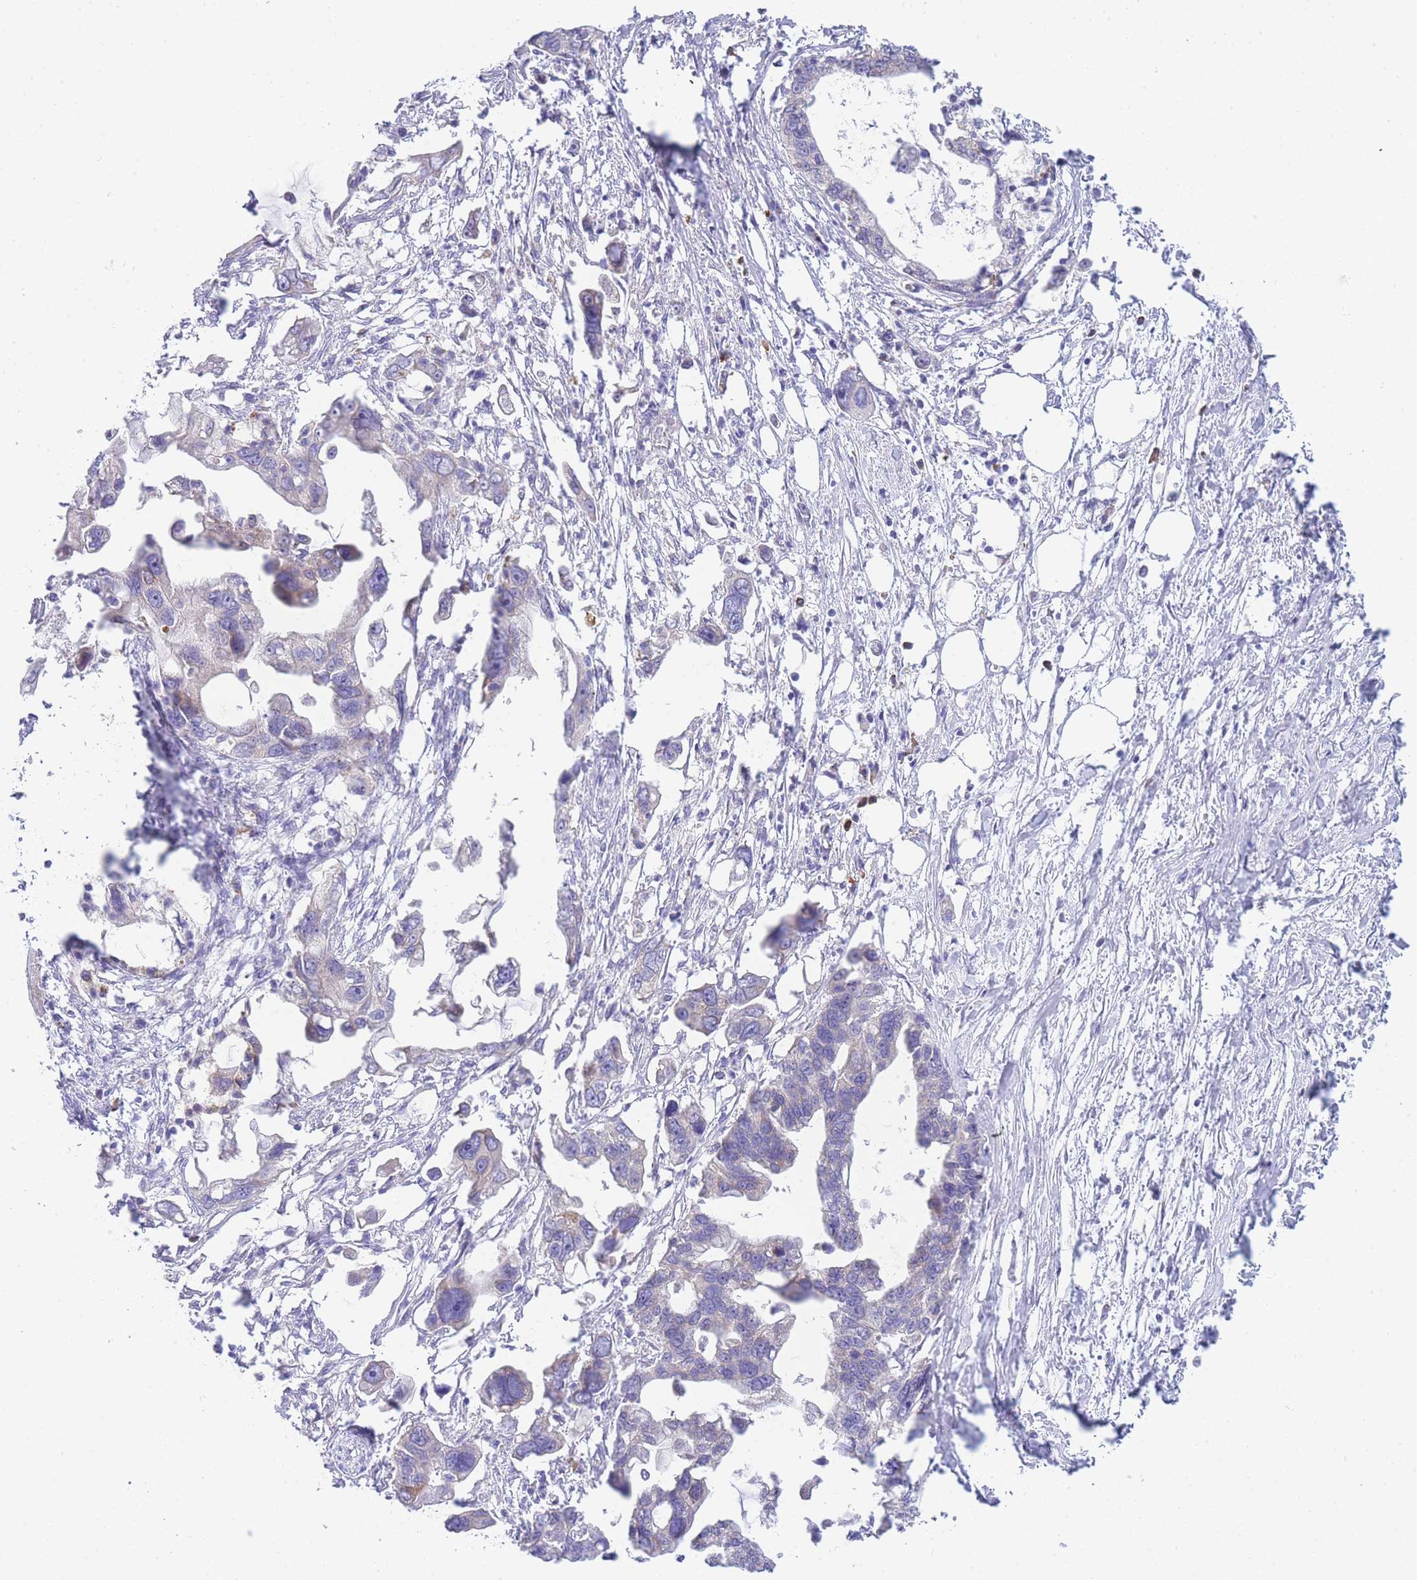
{"staining": {"intensity": "negative", "quantity": "none", "location": "none"}, "tissue": "pancreatic cancer", "cell_type": "Tumor cells", "image_type": "cancer", "snomed": [{"axis": "morphology", "description": "Adenocarcinoma, NOS"}, {"axis": "topography", "description": "Pancreas"}], "caption": "Pancreatic cancer stained for a protein using IHC exhibits no expression tumor cells.", "gene": "ZNF510", "patient": {"sex": "female", "age": 83}}